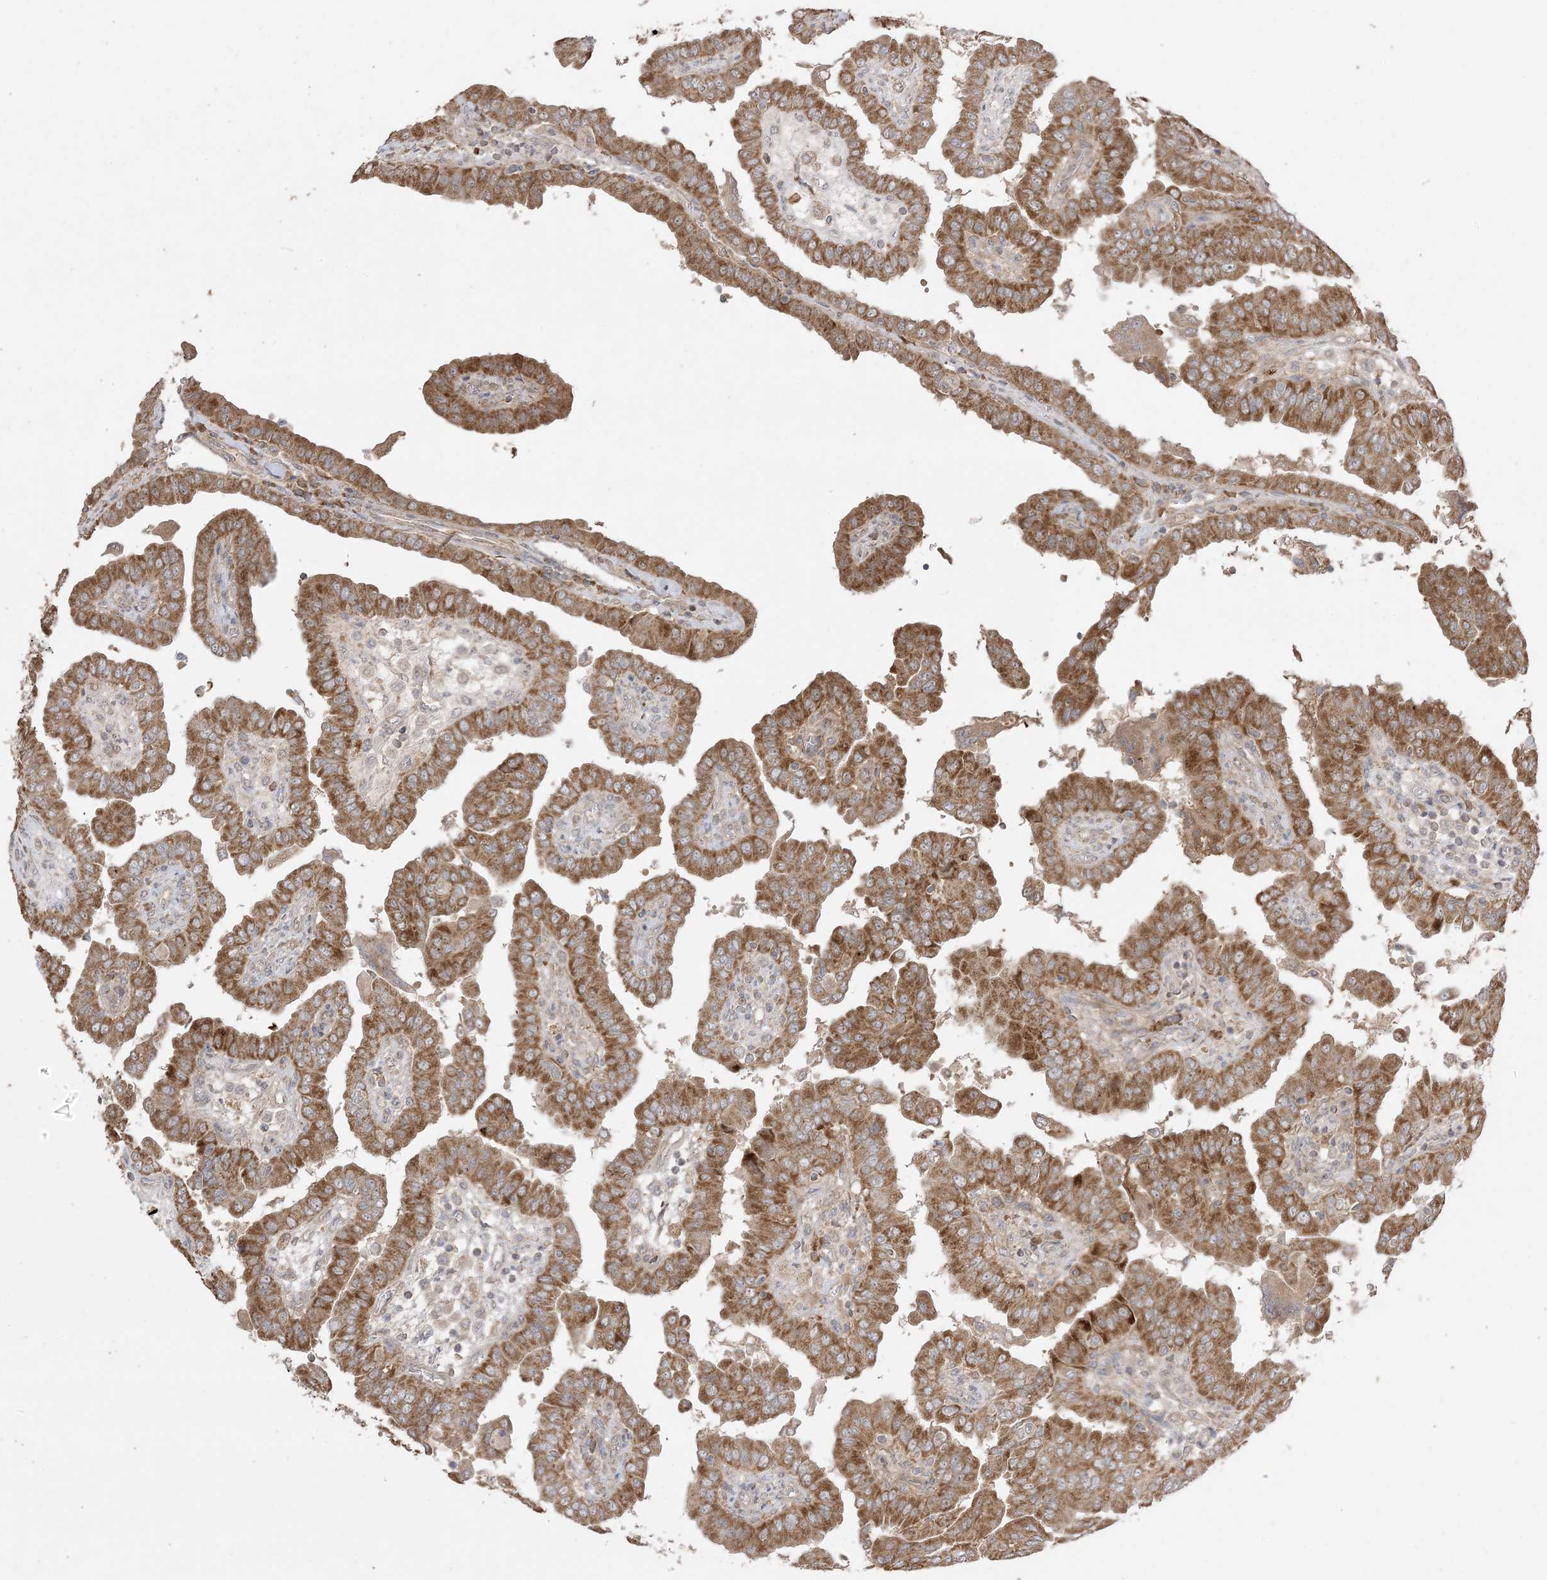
{"staining": {"intensity": "strong", "quantity": ">75%", "location": "cytoplasmic/membranous"}, "tissue": "thyroid cancer", "cell_type": "Tumor cells", "image_type": "cancer", "snomed": [{"axis": "morphology", "description": "Papillary adenocarcinoma, NOS"}, {"axis": "topography", "description": "Thyroid gland"}], "caption": "Human thyroid cancer (papillary adenocarcinoma) stained for a protein (brown) displays strong cytoplasmic/membranous positive staining in about >75% of tumor cells.", "gene": "SIRT3", "patient": {"sex": "male", "age": 33}}